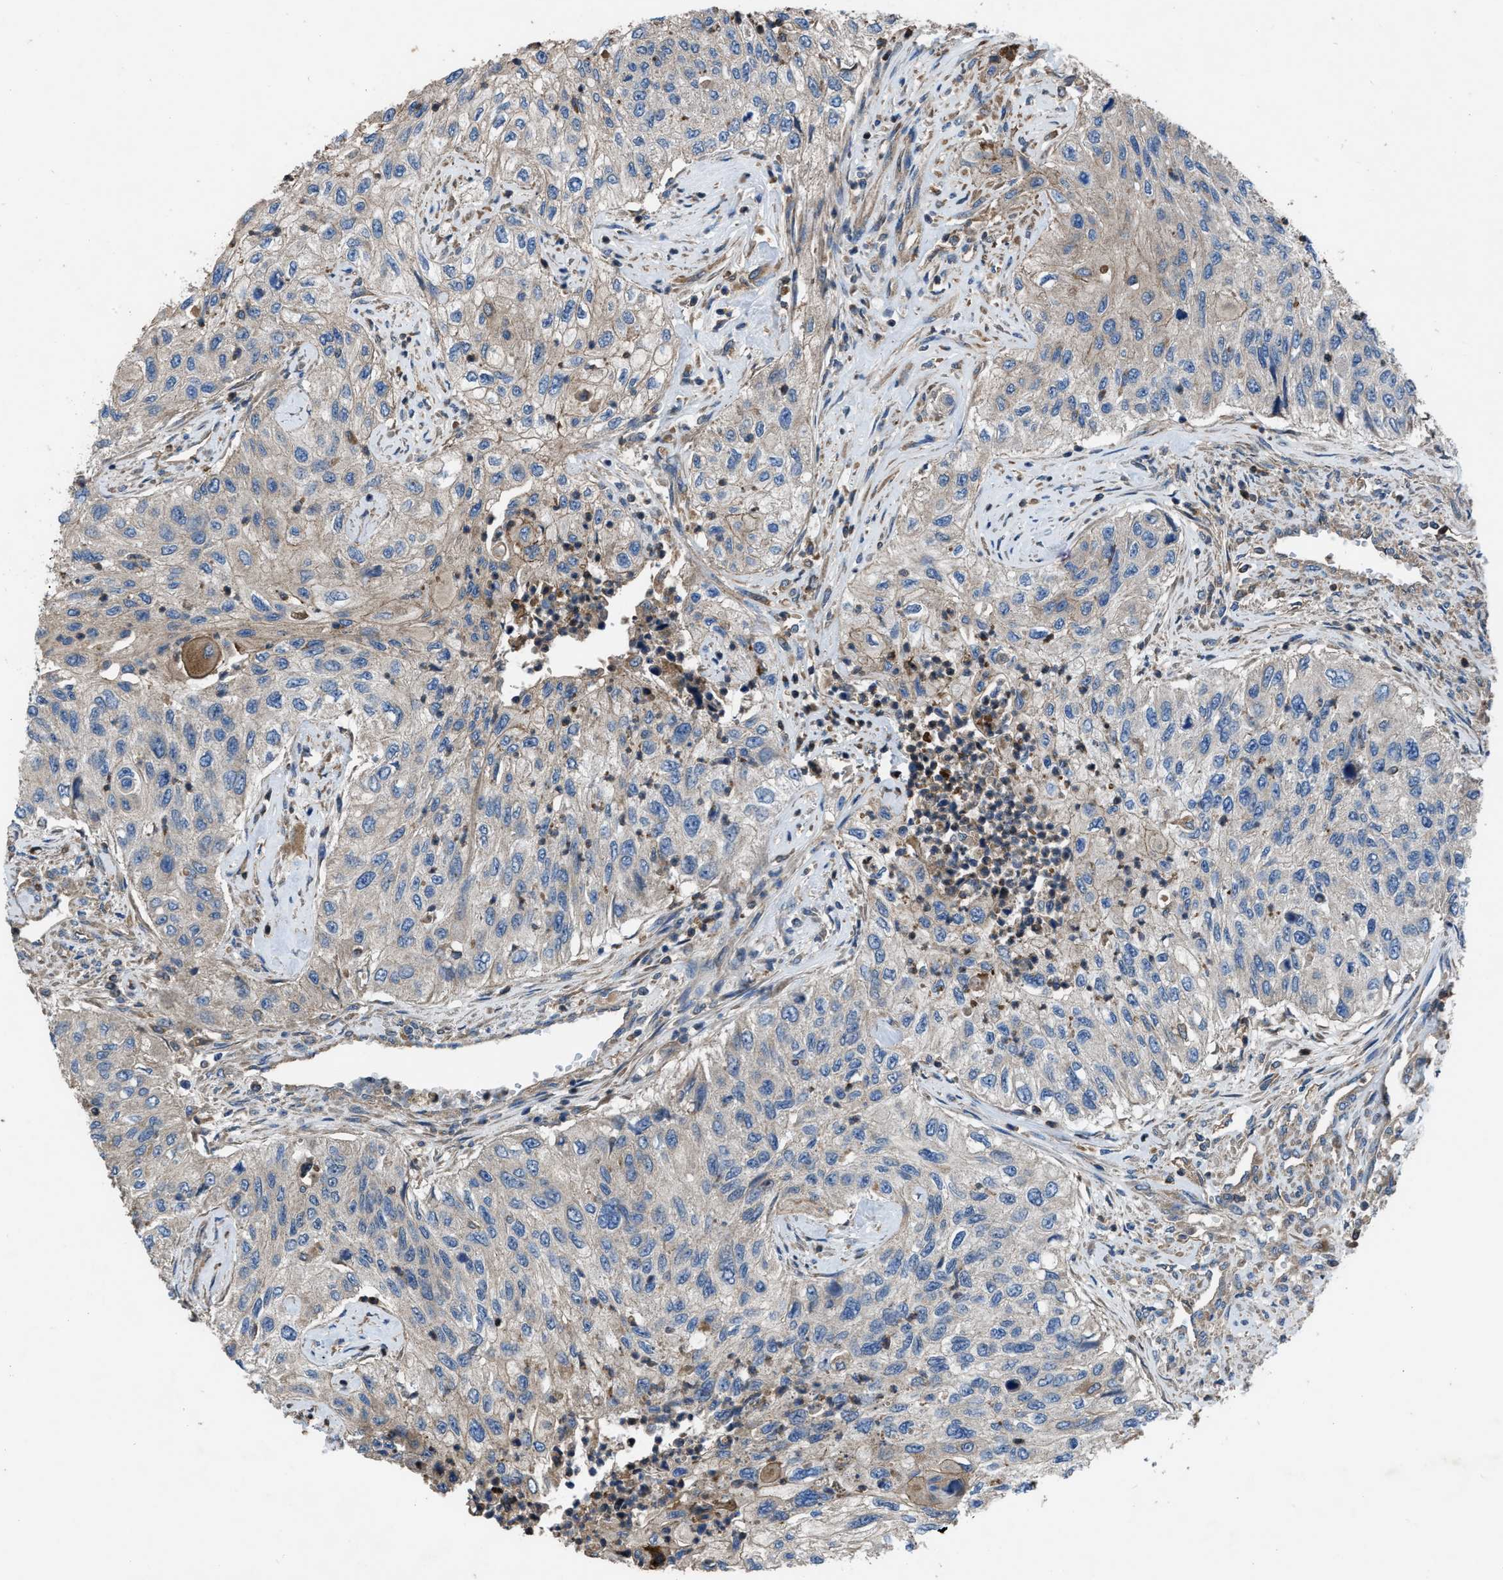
{"staining": {"intensity": "weak", "quantity": "<25%", "location": "cytoplasmic/membranous"}, "tissue": "urothelial cancer", "cell_type": "Tumor cells", "image_type": "cancer", "snomed": [{"axis": "morphology", "description": "Urothelial carcinoma, High grade"}, {"axis": "topography", "description": "Urinary bladder"}], "caption": "This is a micrograph of immunohistochemistry (IHC) staining of urothelial cancer, which shows no positivity in tumor cells.", "gene": "USP25", "patient": {"sex": "female", "age": 60}}